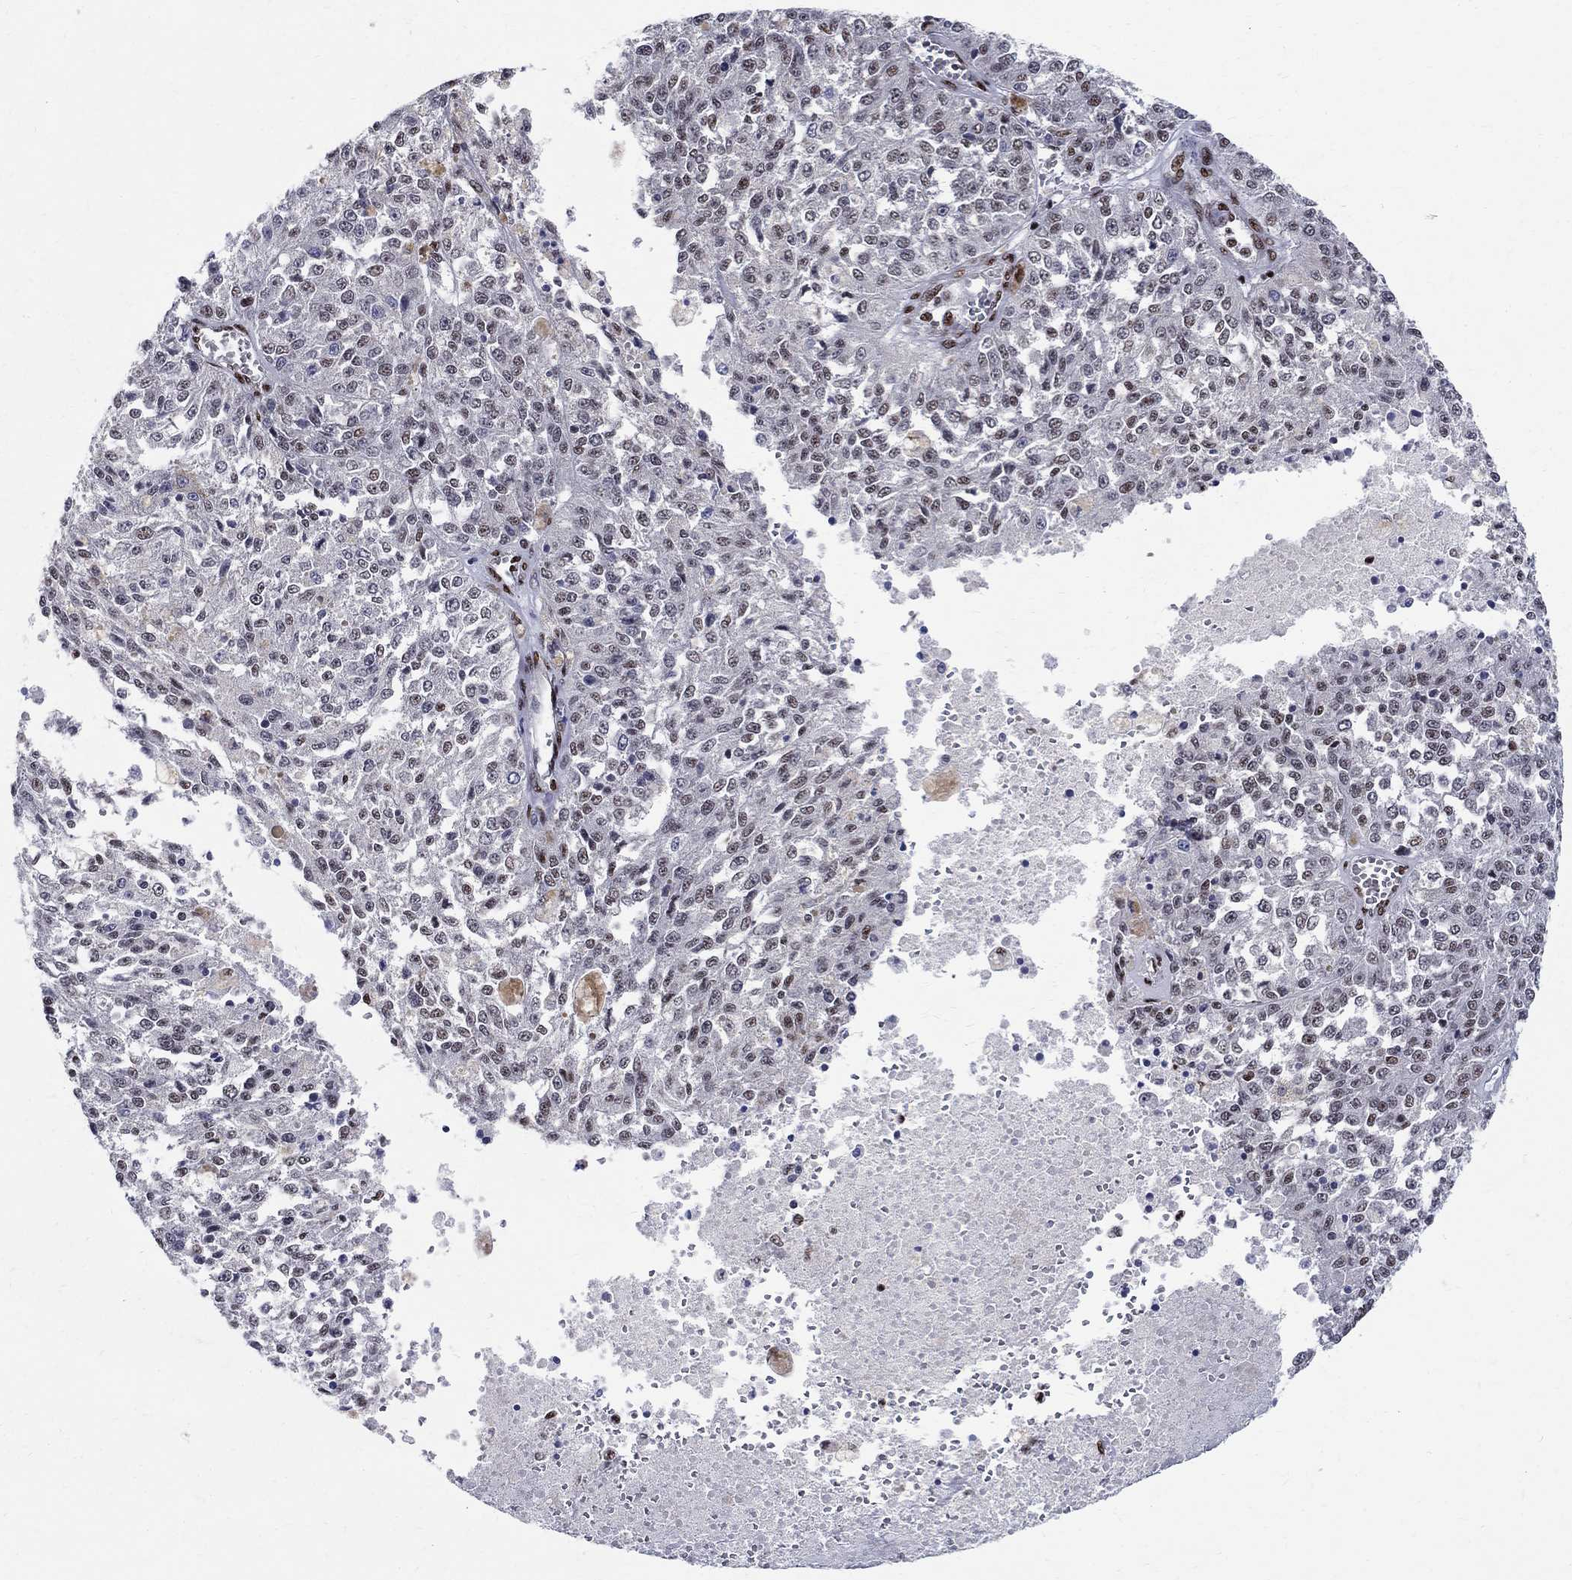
{"staining": {"intensity": "weak", "quantity": "<25%", "location": "nuclear"}, "tissue": "melanoma", "cell_type": "Tumor cells", "image_type": "cancer", "snomed": [{"axis": "morphology", "description": "Malignant melanoma, Metastatic site"}, {"axis": "topography", "description": "Lymph node"}], "caption": "High magnification brightfield microscopy of melanoma stained with DAB (brown) and counterstained with hematoxylin (blue): tumor cells show no significant staining.", "gene": "FBXO16", "patient": {"sex": "female", "age": 64}}